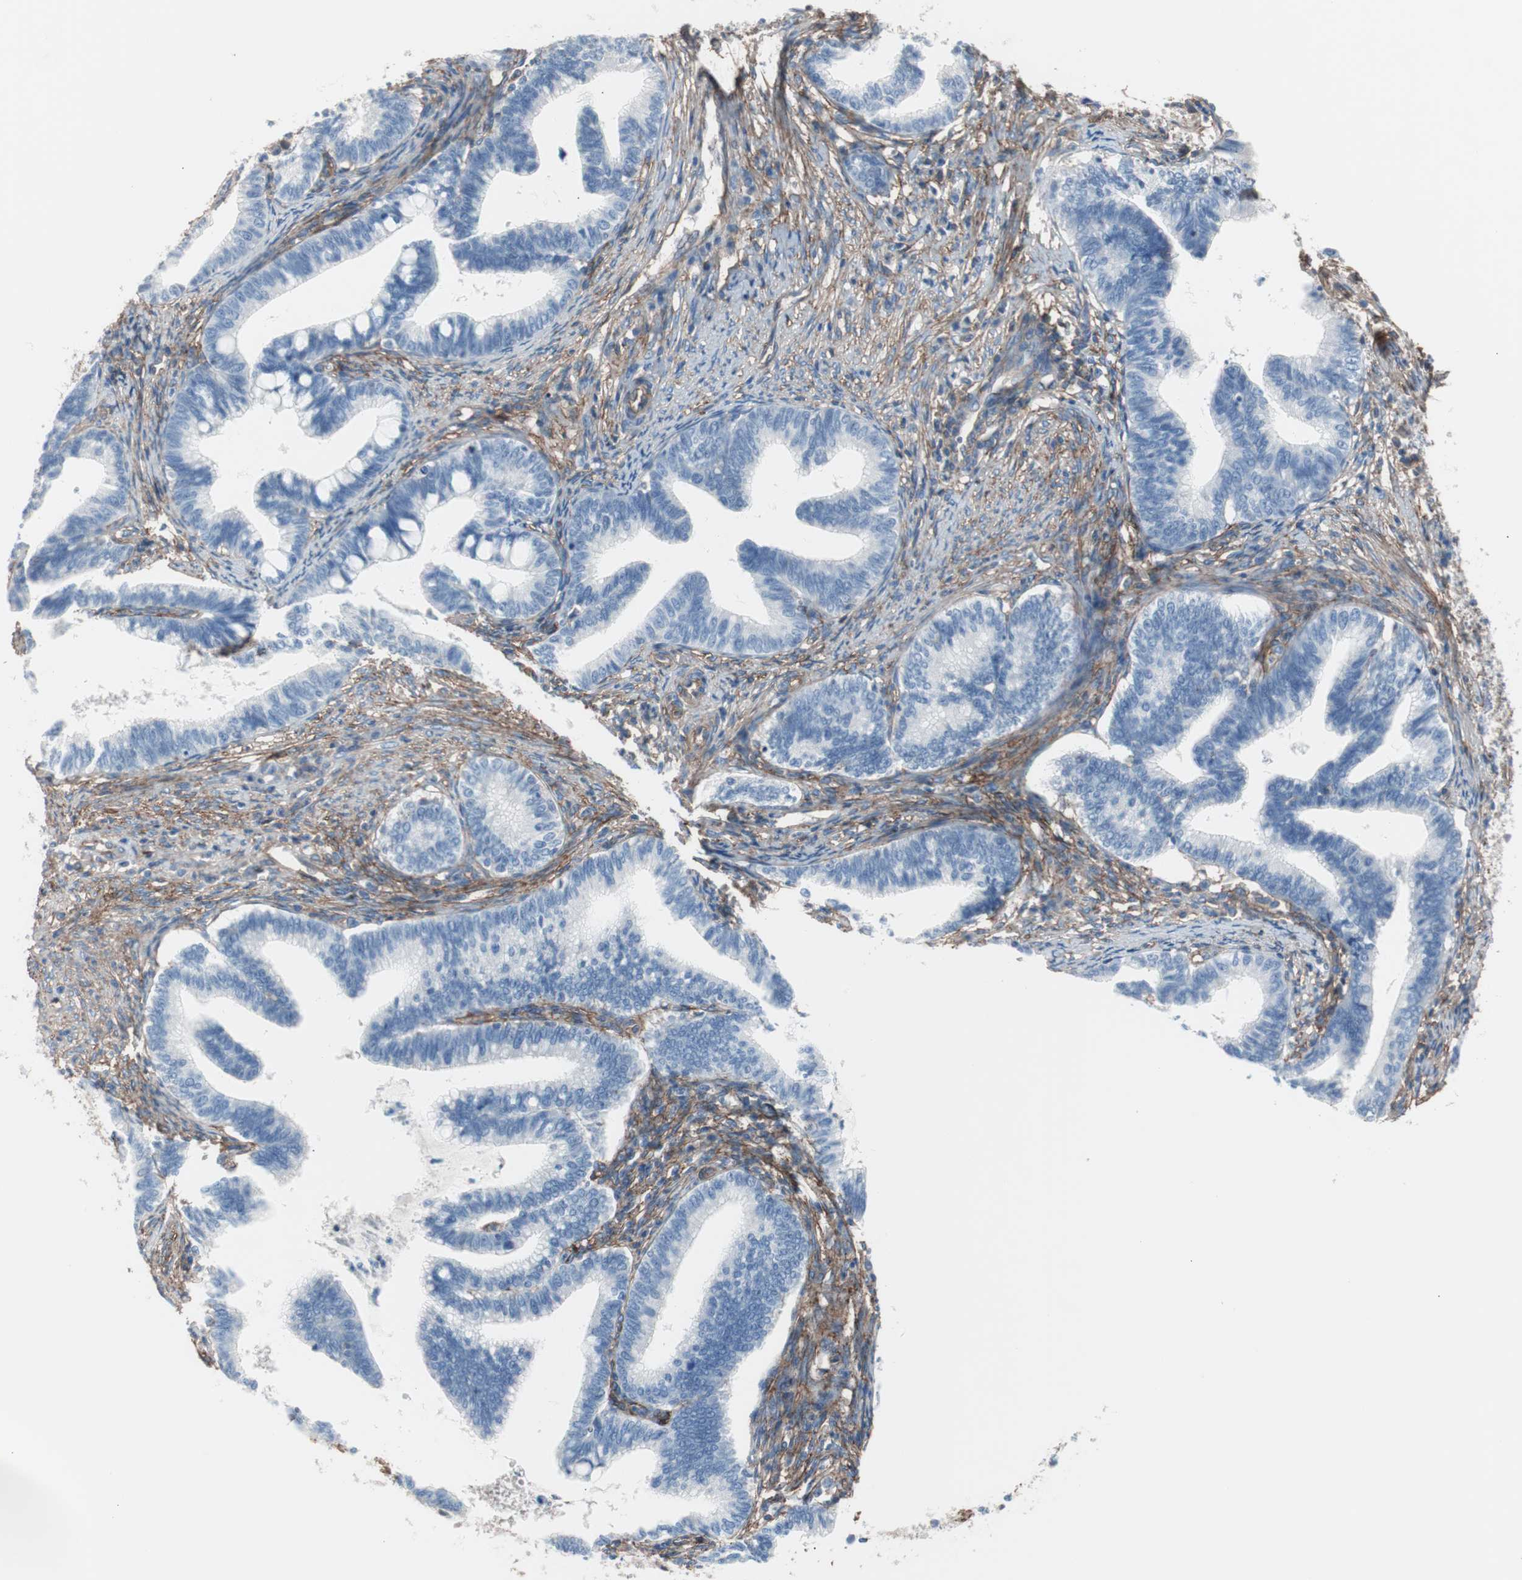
{"staining": {"intensity": "negative", "quantity": "none", "location": "none"}, "tissue": "cervical cancer", "cell_type": "Tumor cells", "image_type": "cancer", "snomed": [{"axis": "morphology", "description": "Adenocarcinoma, NOS"}, {"axis": "topography", "description": "Cervix"}], "caption": "Tumor cells are negative for protein expression in human cervical cancer (adenocarcinoma).", "gene": "CD81", "patient": {"sex": "female", "age": 36}}